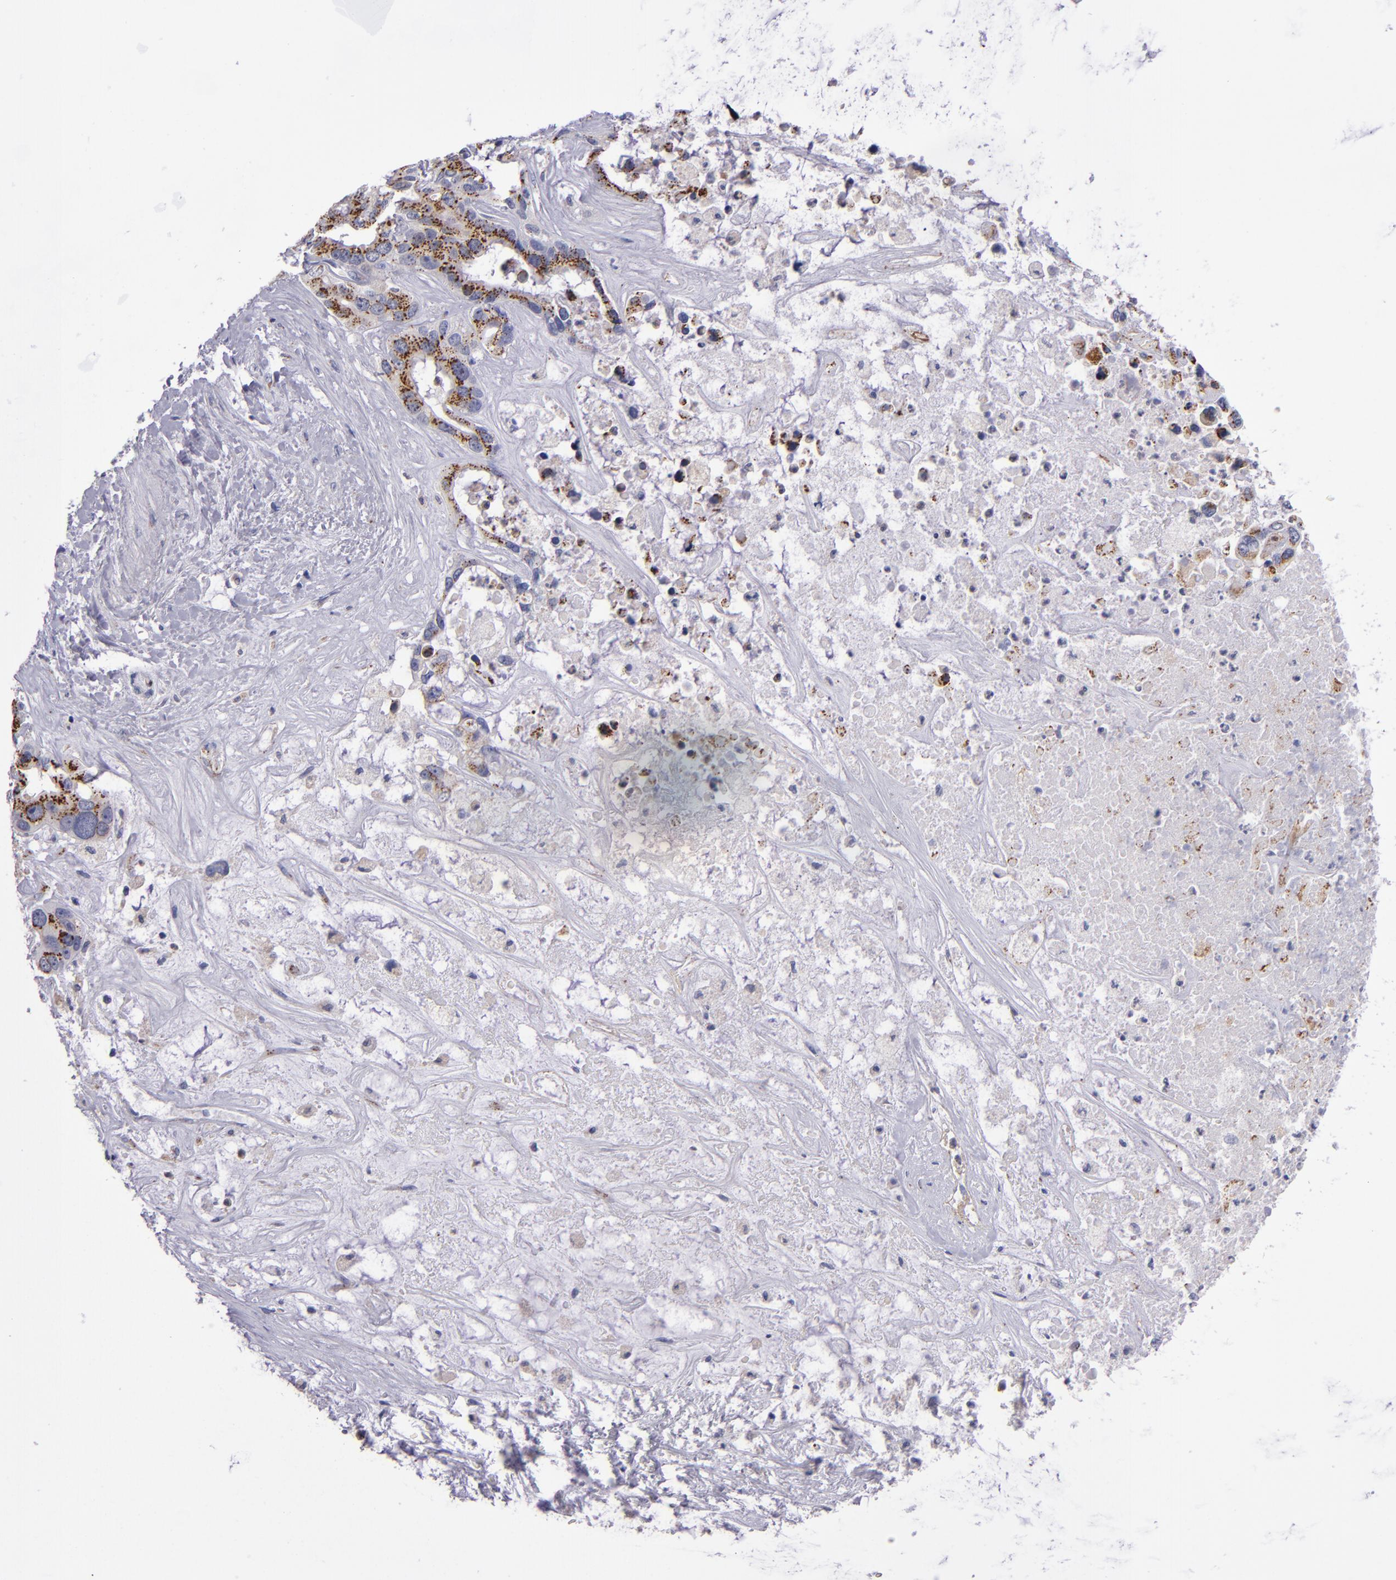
{"staining": {"intensity": "strong", "quantity": ">75%", "location": "cytoplasmic/membranous"}, "tissue": "liver cancer", "cell_type": "Tumor cells", "image_type": "cancer", "snomed": [{"axis": "morphology", "description": "Cholangiocarcinoma"}, {"axis": "topography", "description": "Liver"}], "caption": "IHC of liver cancer (cholangiocarcinoma) shows high levels of strong cytoplasmic/membranous positivity in about >75% of tumor cells.", "gene": "RAB41", "patient": {"sex": "female", "age": 65}}